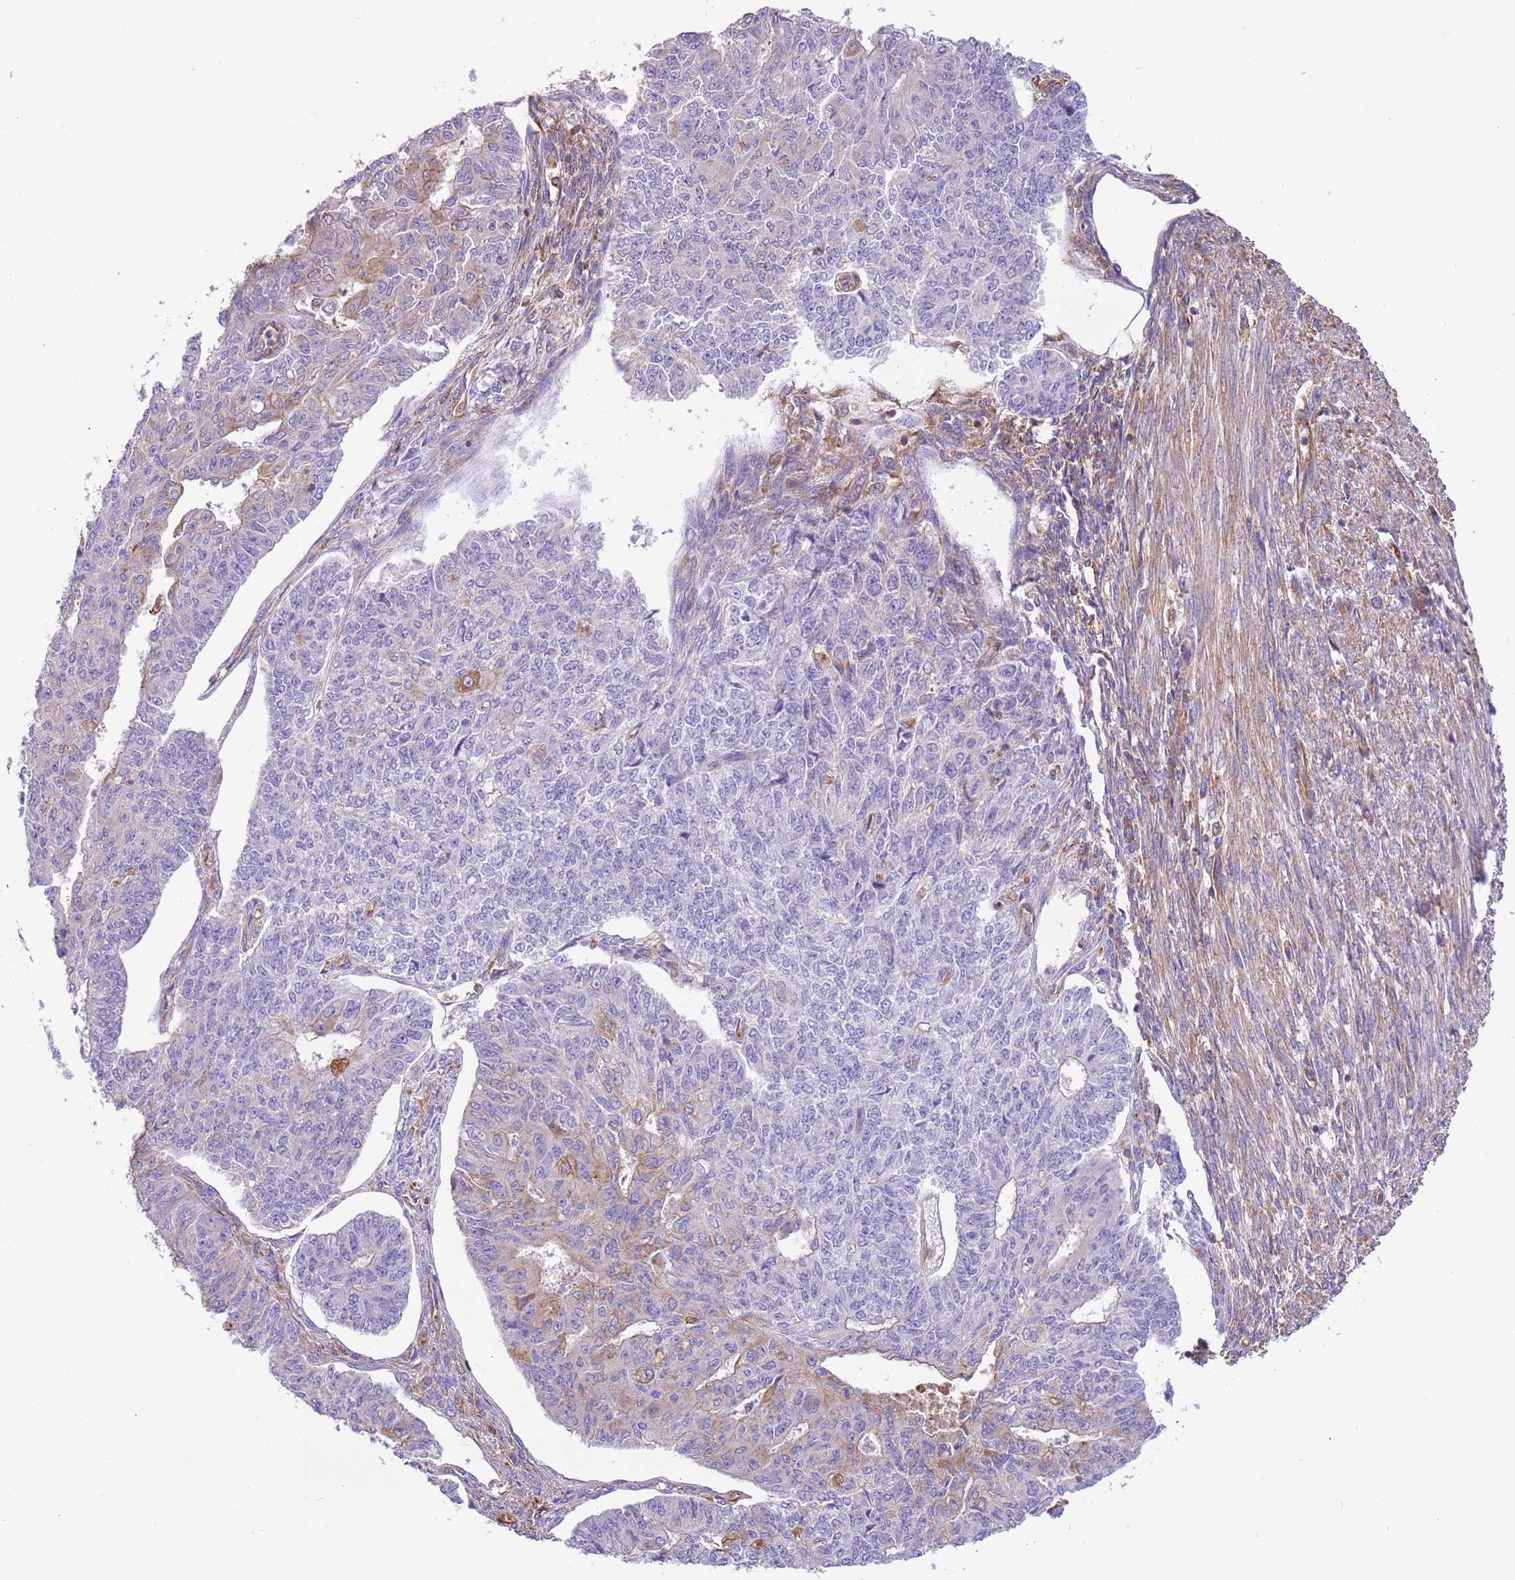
{"staining": {"intensity": "moderate", "quantity": "<25%", "location": "cytoplasmic/membranous"}, "tissue": "endometrial cancer", "cell_type": "Tumor cells", "image_type": "cancer", "snomed": [{"axis": "morphology", "description": "Adenocarcinoma, NOS"}, {"axis": "topography", "description": "Endometrium"}], "caption": "A brown stain labels moderate cytoplasmic/membranous expression of a protein in human endometrial cancer (adenocarcinoma) tumor cells.", "gene": "NAALADL1", "patient": {"sex": "female", "age": 32}}